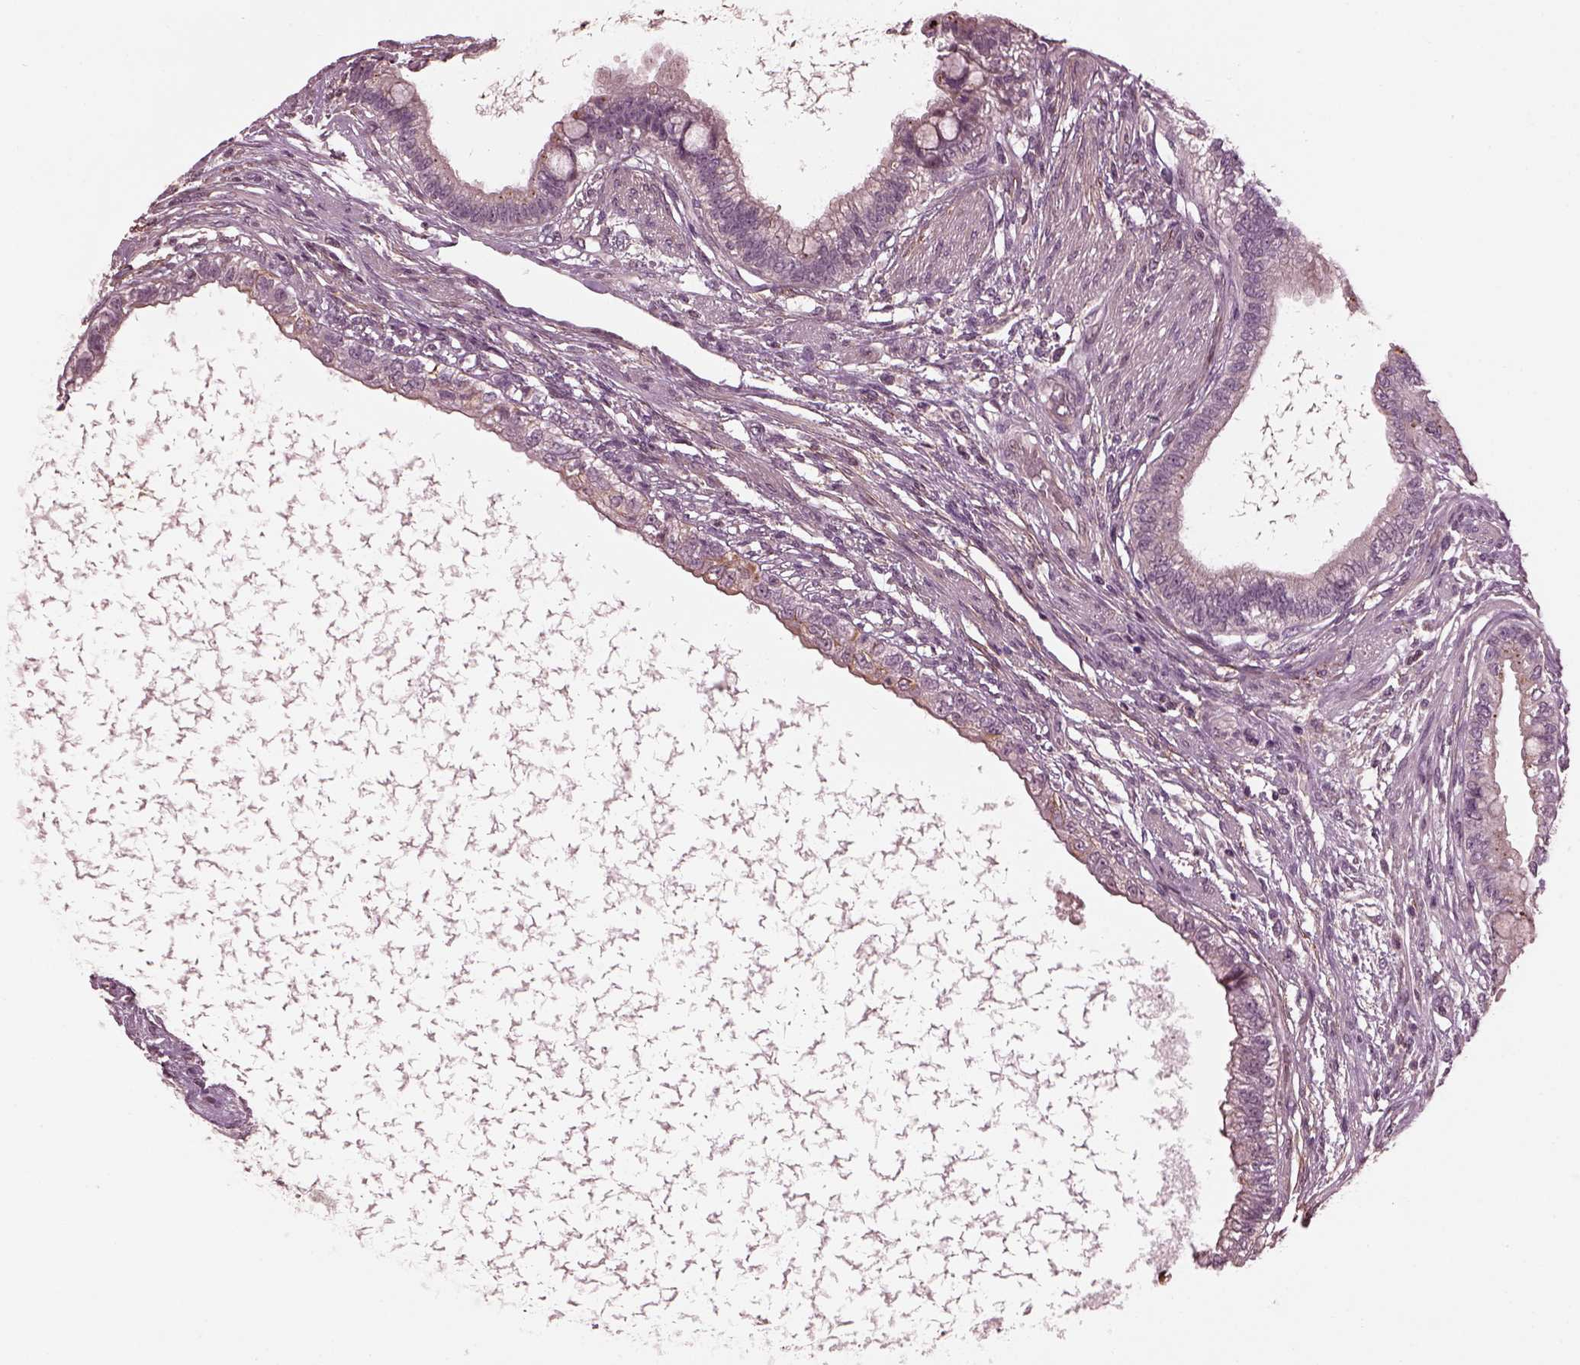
{"staining": {"intensity": "weak", "quantity": "<25%", "location": "cytoplasmic/membranous"}, "tissue": "testis cancer", "cell_type": "Tumor cells", "image_type": "cancer", "snomed": [{"axis": "morphology", "description": "Carcinoma, Embryonal, NOS"}, {"axis": "topography", "description": "Testis"}], "caption": "Tumor cells are negative for protein expression in human testis cancer (embryonal carcinoma).", "gene": "EFEMP1", "patient": {"sex": "male", "age": 26}}